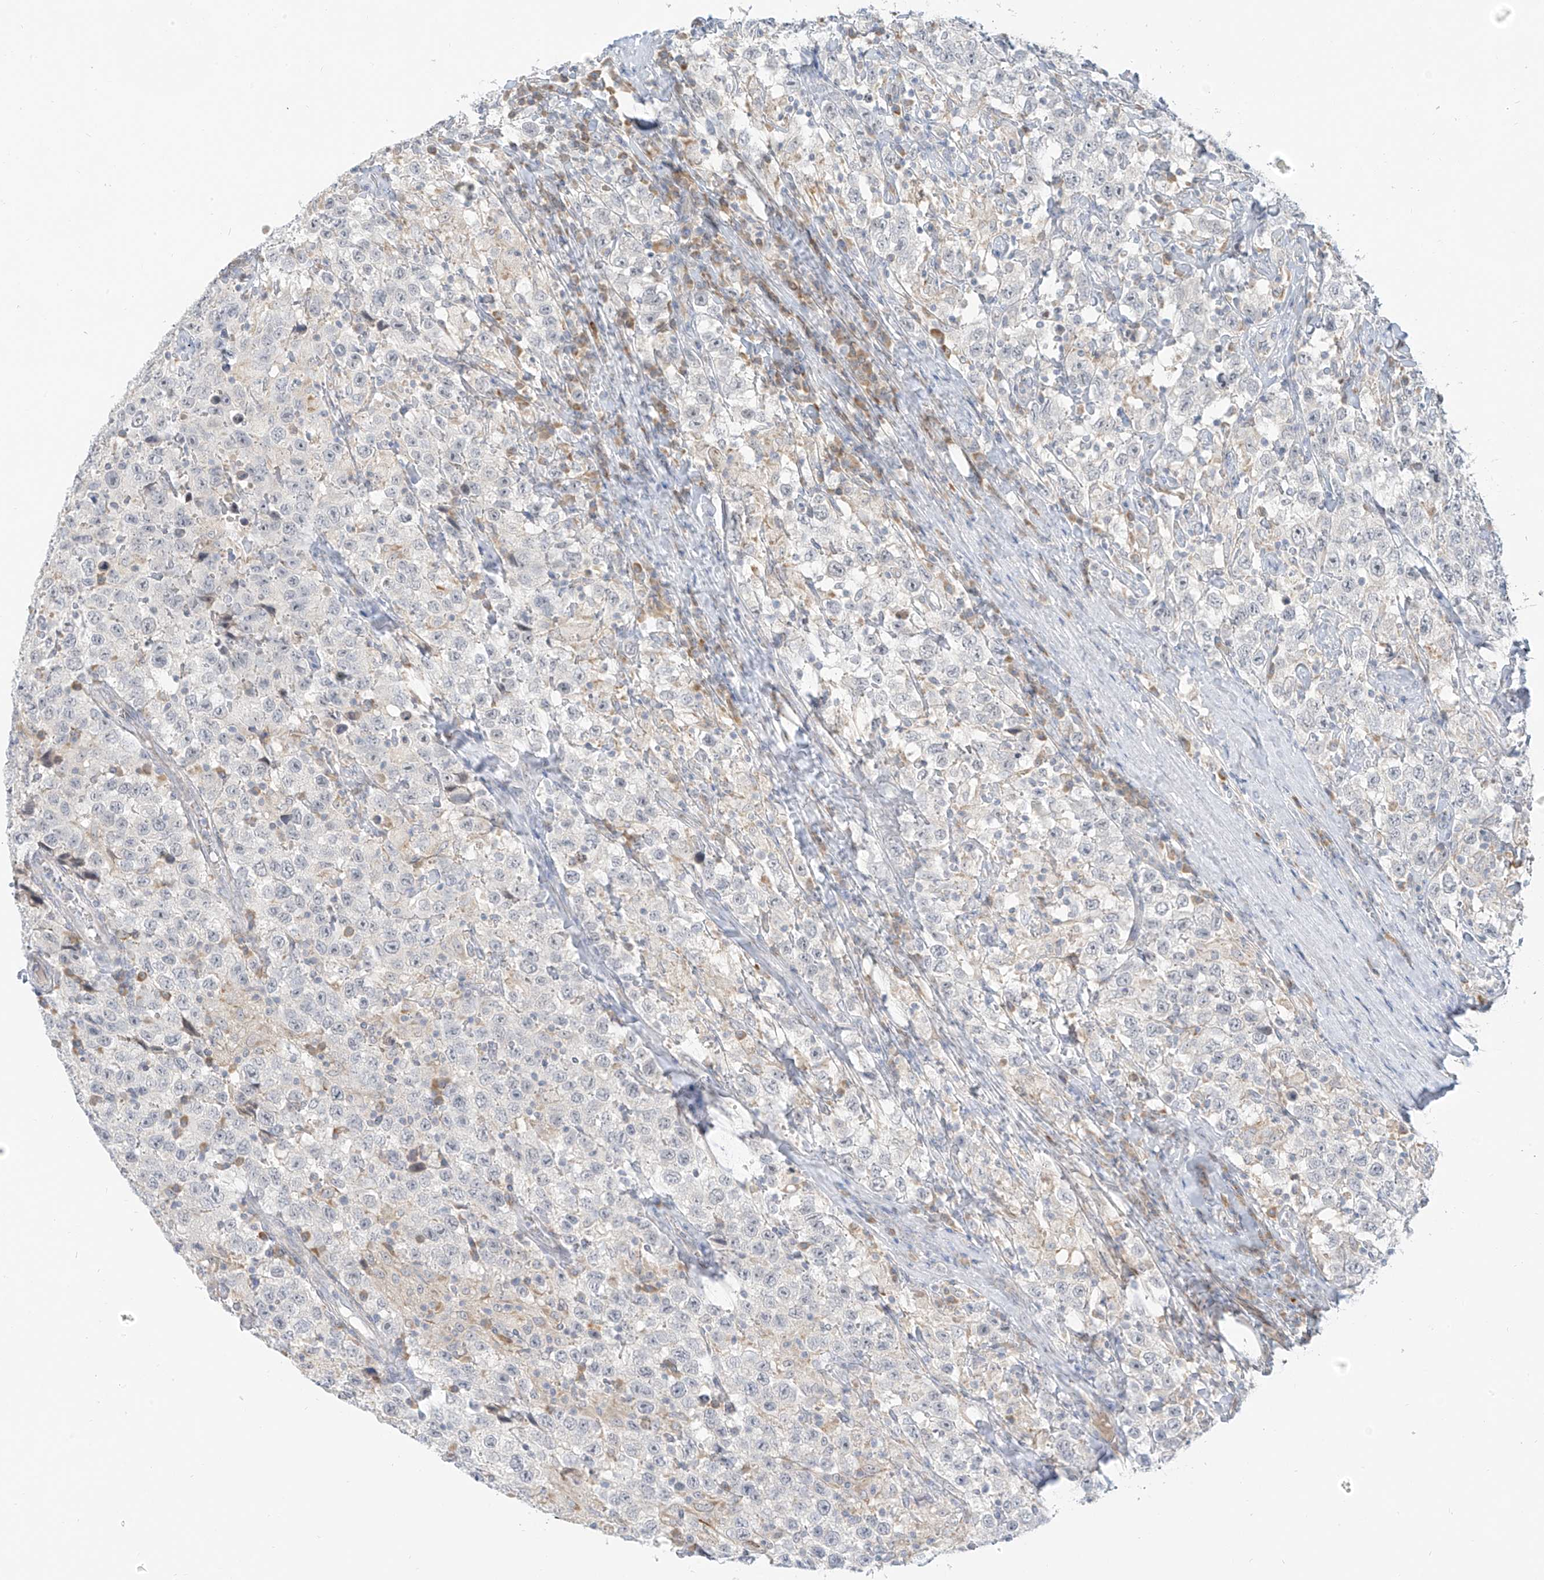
{"staining": {"intensity": "negative", "quantity": "none", "location": "none"}, "tissue": "testis cancer", "cell_type": "Tumor cells", "image_type": "cancer", "snomed": [{"axis": "morphology", "description": "Seminoma, NOS"}, {"axis": "topography", "description": "Testis"}], "caption": "DAB immunohistochemical staining of seminoma (testis) shows no significant positivity in tumor cells.", "gene": "C2orf42", "patient": {"sex": "male", "age": 41}}